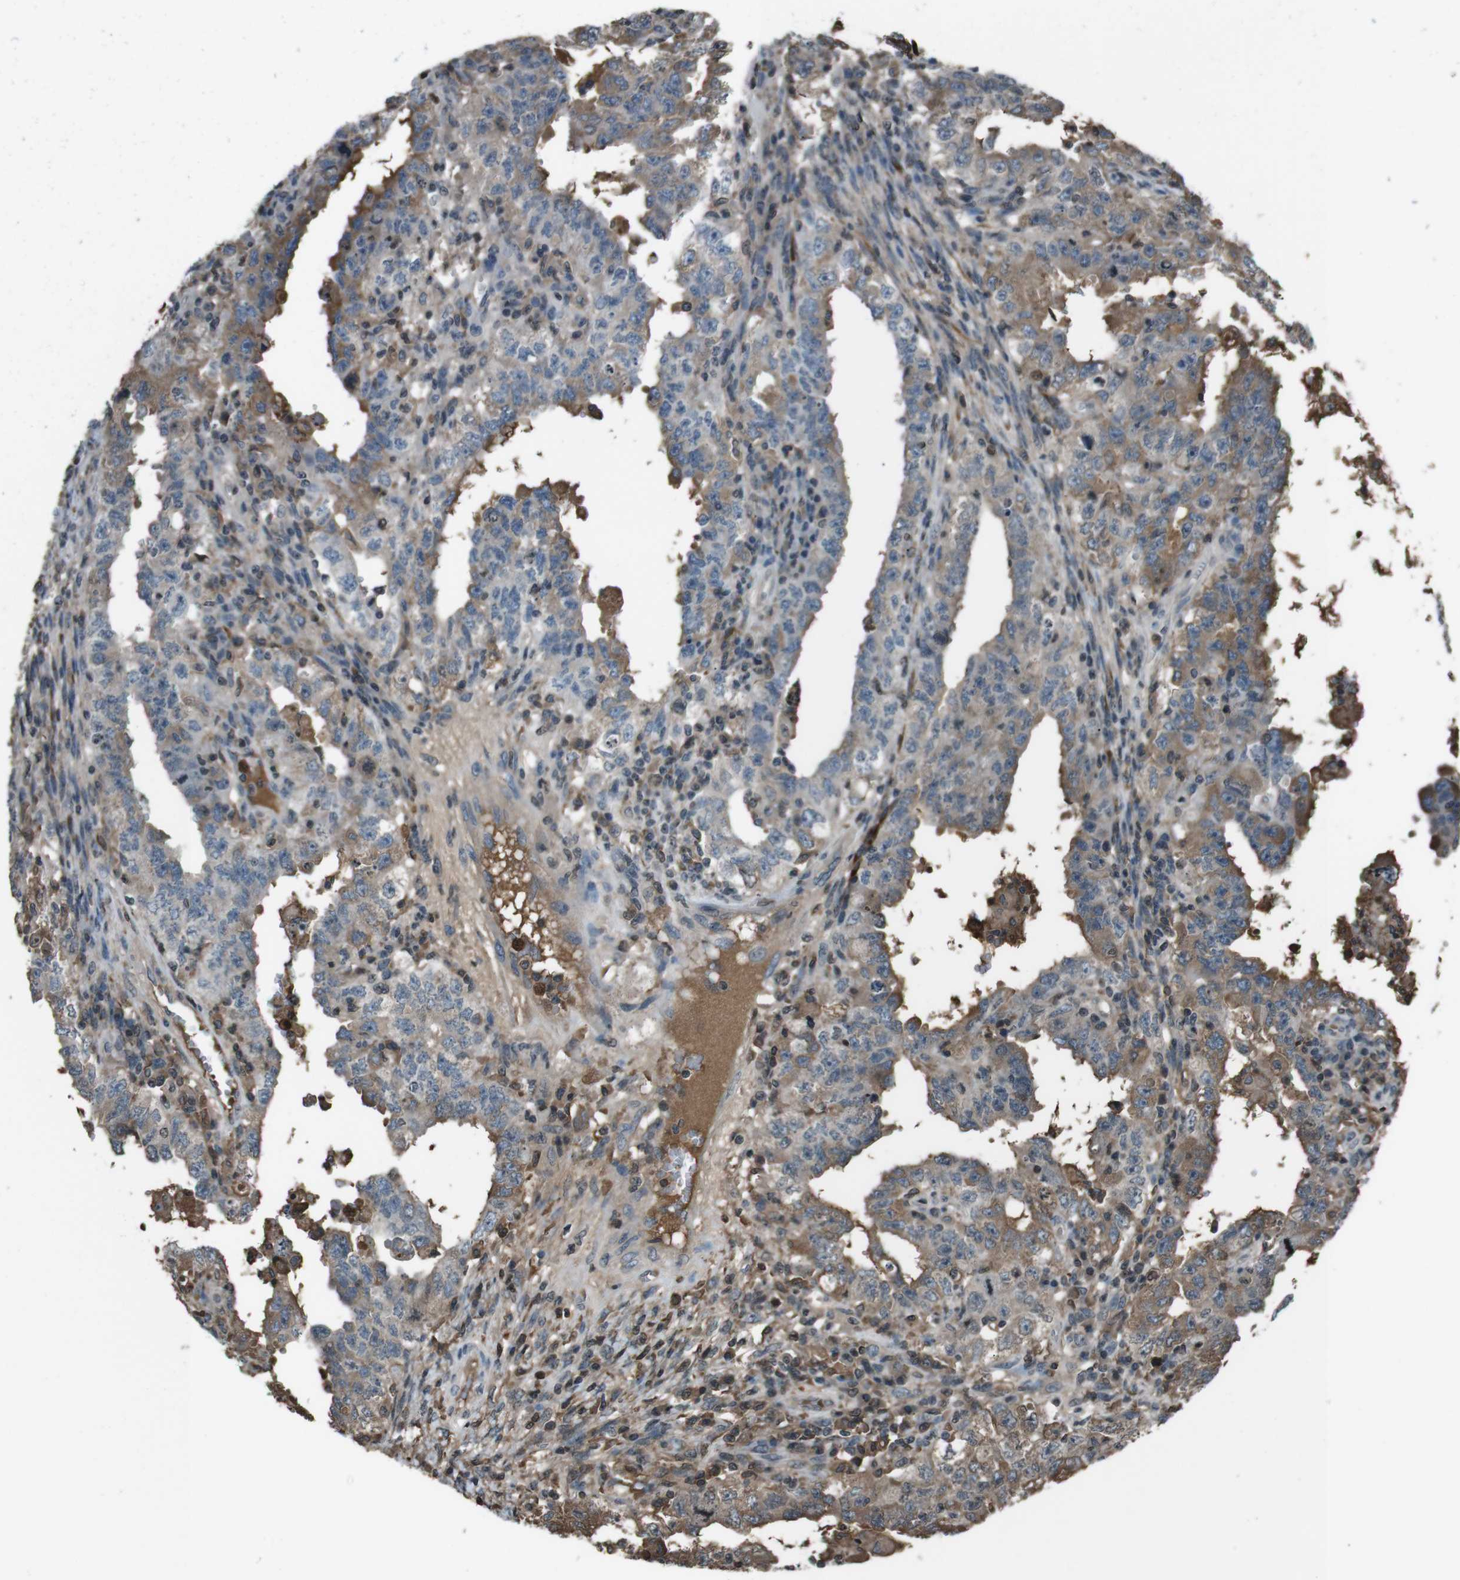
{"staining": {"intensity": "moderate", "quantity": ">75%", "location": "cytoplasmic/membranous"}, "tissue": "testis cancer", "cell_type": "Tumor cells", "image_type": "cancer", "snomed": [{"axis": "morphology", "description": "Carcinoma, Embryonal, NOS"}, {"axis": "topography", "description": "Testis"}], "caption": "Protein analysis of testis embryonal carcinoma tissue demonstrates moderate cytoplasmic/membranous staining in about >75% of tumor cells. (DAB (3,3'-diaminobenzidine) IHC with brightfield microscopy, high magnification).", "gene": "UGT1A6", "patient": {"sex": "male", "age": 26}}